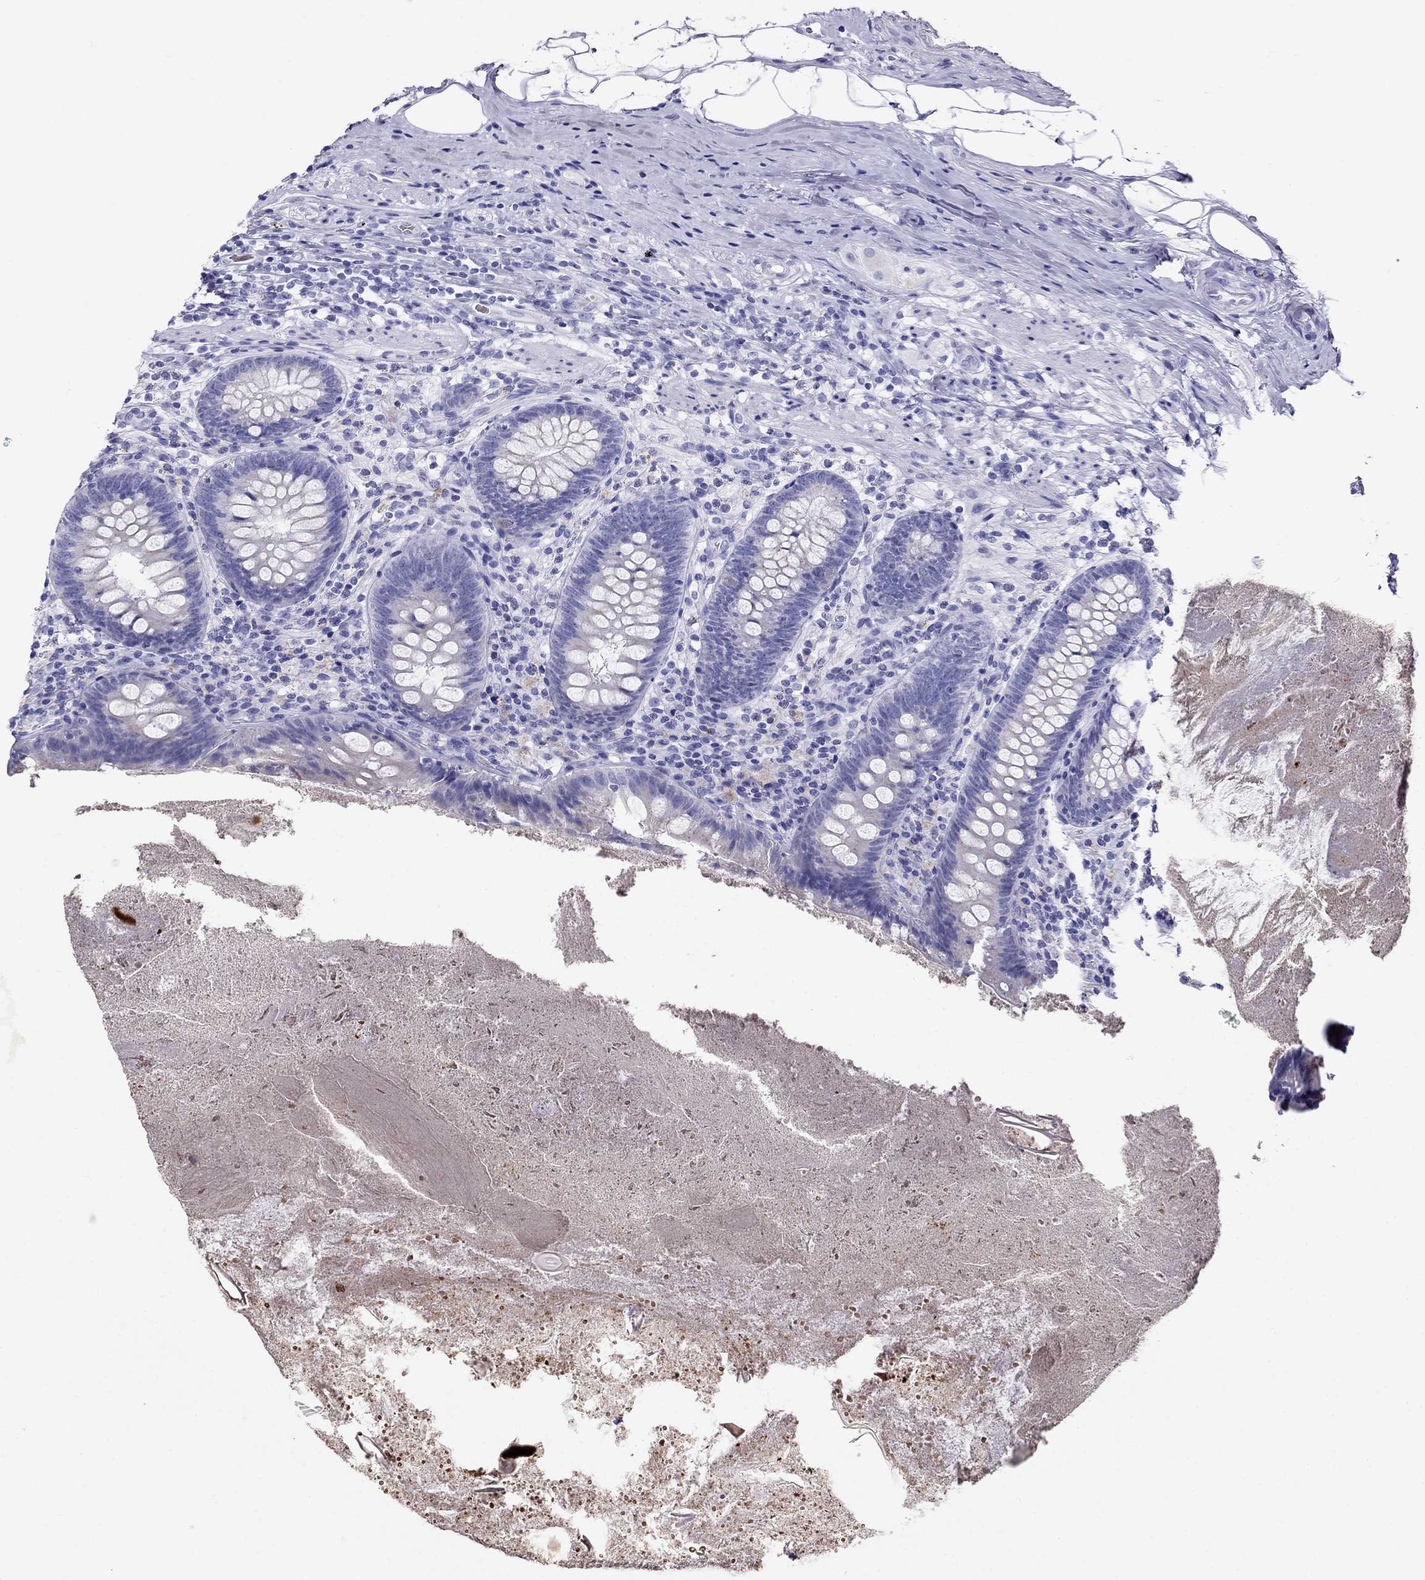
{"staining": {"intensity": "negative", "quantity": "none", "location": "none"}, "tissue": "appendix", "cell_type": "Glandular cells", "image_type": "normal", "snomed": [{"axis": "morphology", "description": "Normal tissue, NOS"}, {"axis": "topography", "description": "Appendix"}], "caption": "Protein analysis of unremarkable appendix displays no significant positivity in glandular cells. The staining is performed using DAB brown chromogen with nuclei counter-stained in using hematoxylin.", "gene": "MC5R", "patient": {"sex": "male", "age": 47}}